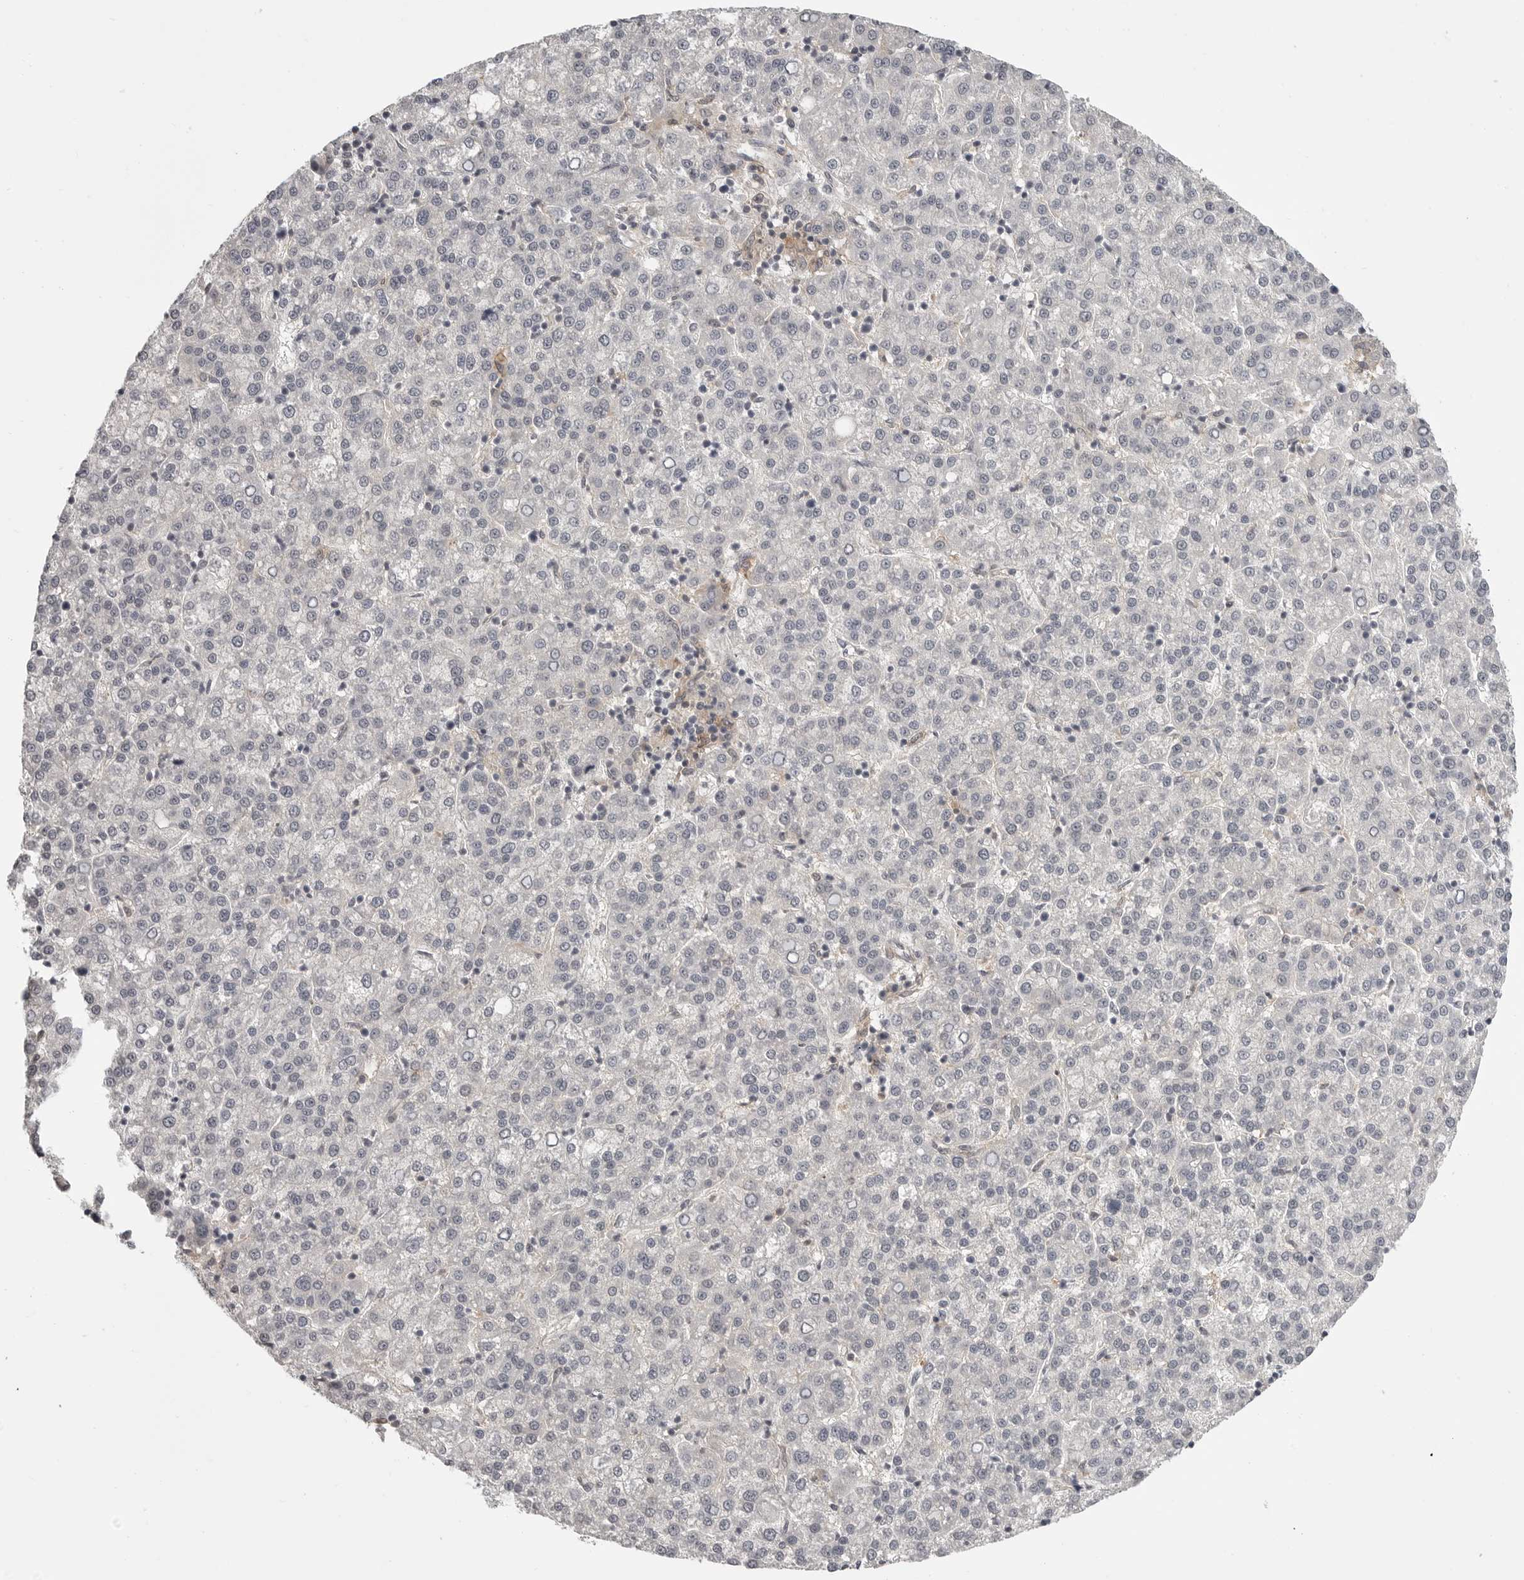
{"staining": {"intensity": "negative", "quantity": "none", "location": "none"}, "tissue": "liver cancer", "cell_type": "Tumor cells", "image_type": "cancer", "snomed": [{"axis": "morphology", "description": "Carcinoma, Hepatocellular, NOS"}, {"axis": "topography", "description": "Liver"}], "caption": "The histopathology image reveals no staining of tumor cells in liver cancer (hepatocellular carcinoma).", "gene": "IFNGR1", "patient": {"sex": "female", "age": 58}}